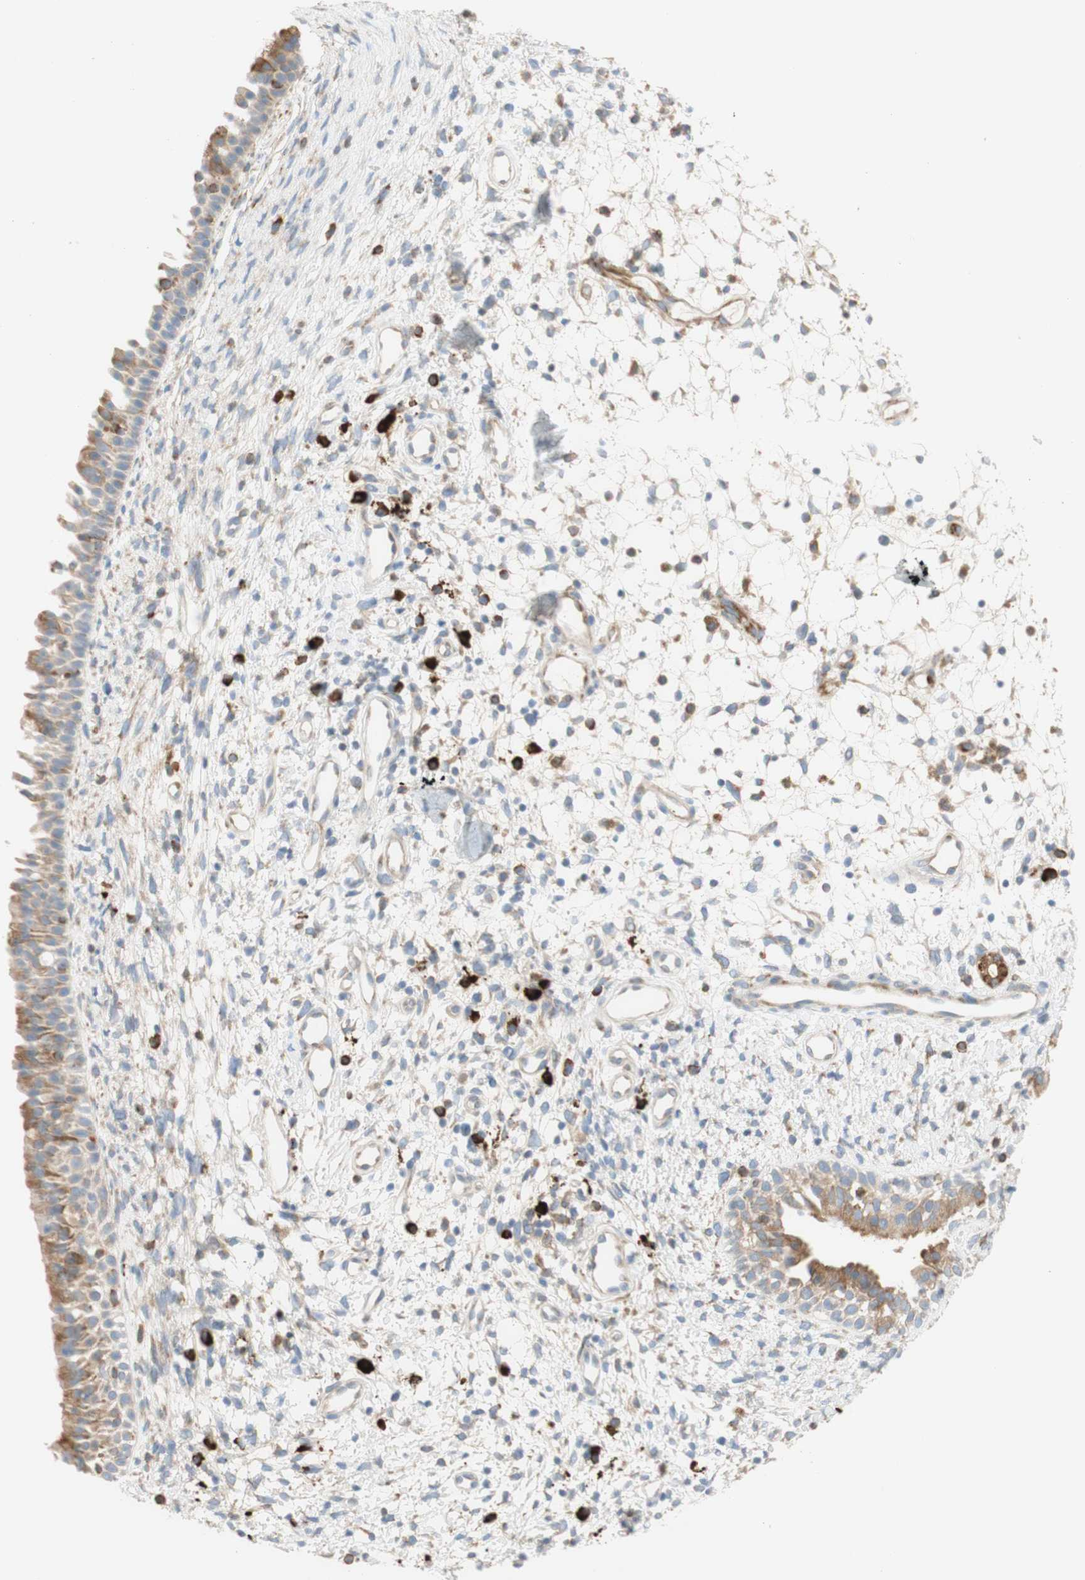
{"staining": {"intensity": "moderate", "quantity": ">75%", "location": "cytoplasmic/membranous"}, "tissue": "nasopharynx", "cell_type": "Respiratory epithelial cells", "image_type": "normal", "snomed": [{"axis": "morphology", "description": "Normal tissue, NOS"}, {"axis": "topography", "description": "Nasopharynx"}], "caption": "The immunohistochemical stain shows moderate cytoplasmic/membranous expression in respiratory epithelial cells of normal nasopharynx. Using DAB (brown) and hematoxylin (blue) stains, captured at high magnification using brightfield microscopy.", "gene": "MANF", "patient": {"sex": "male", "age": 22}}